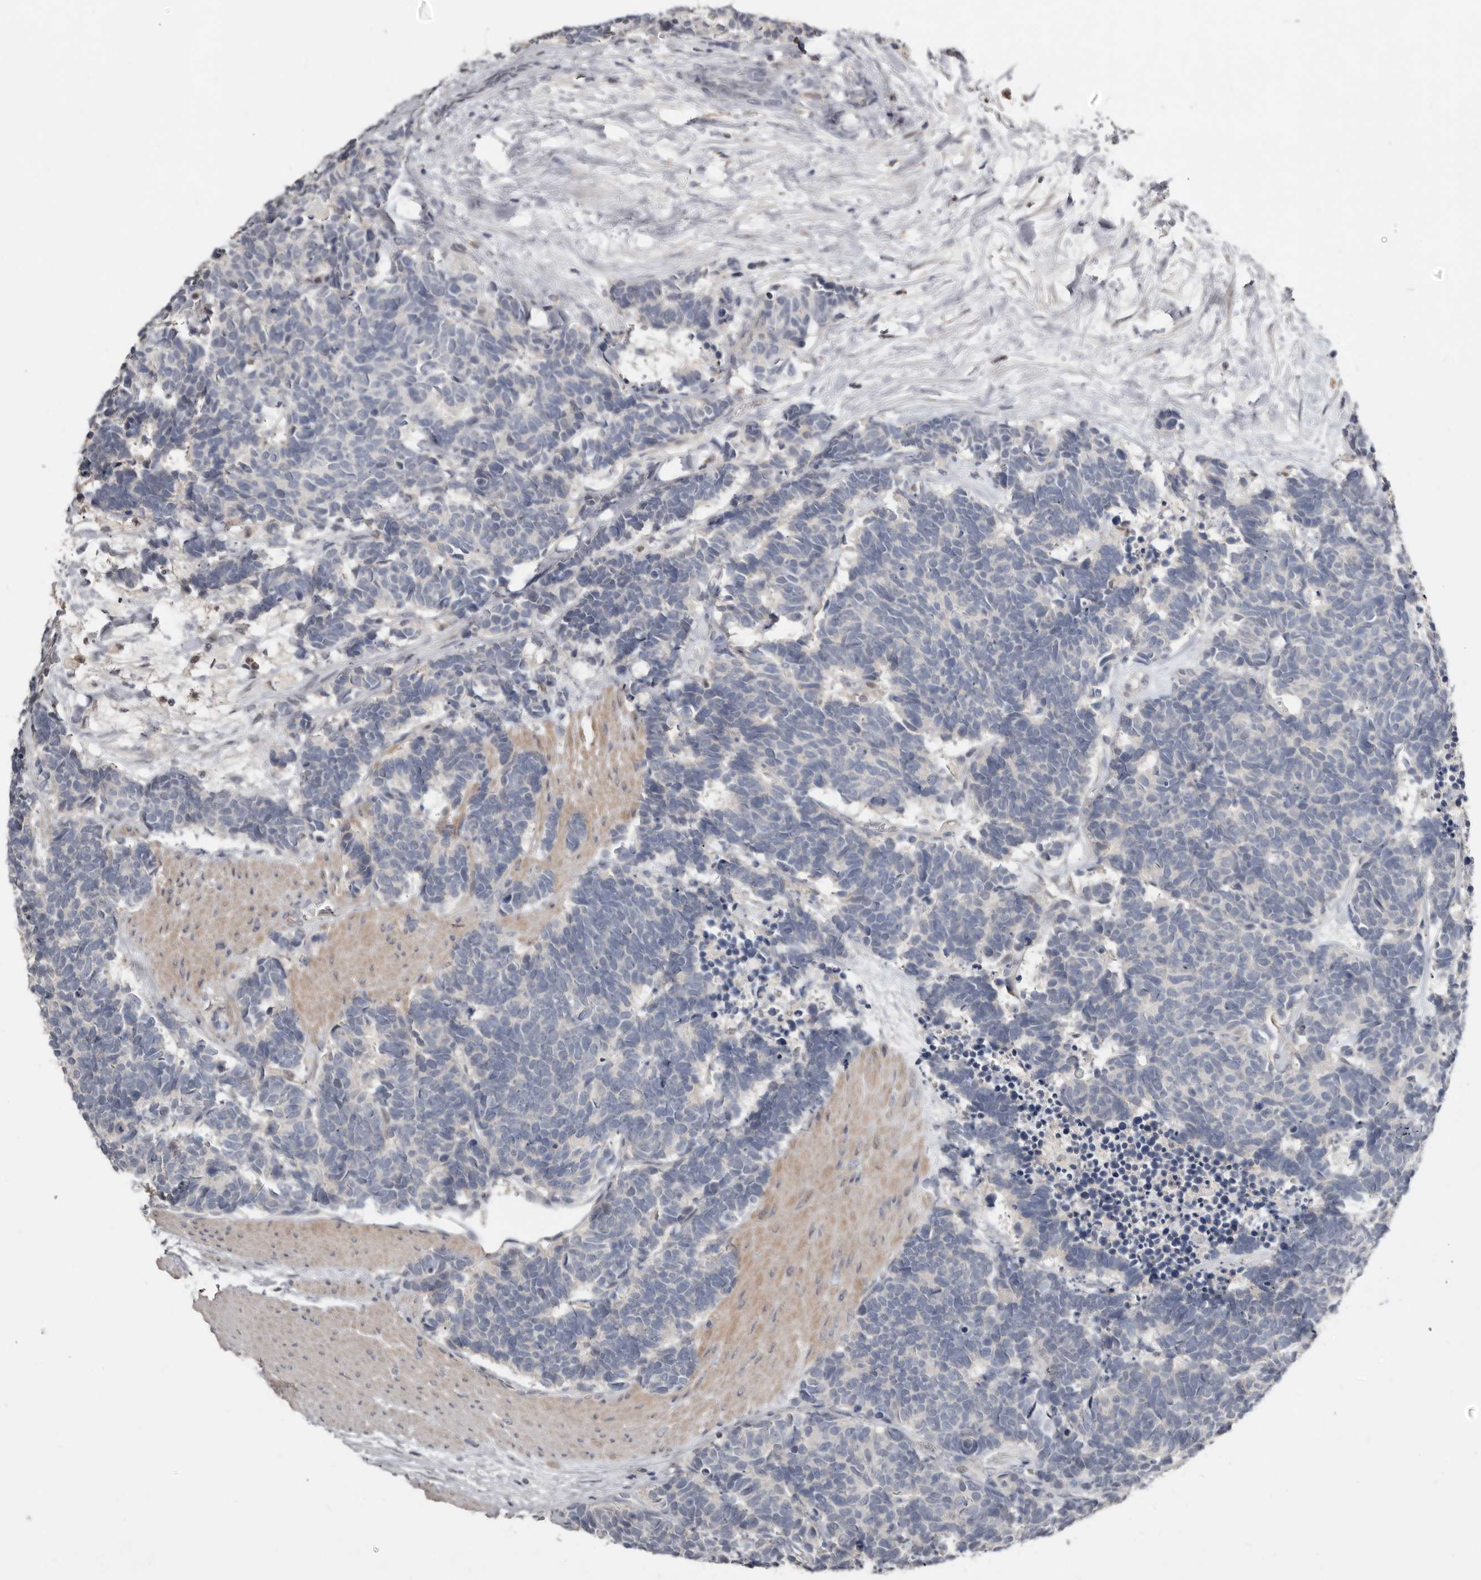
{"staining": {"intensity": "negative", "quantity": "none", "location": "none"}, "tissue": "carcinoid", "cell_type": "Tumor cells", "image_type": "cancer", "snomed": [{"axis": "morphology", "description": "Carcinoma, NOS"}, {"axis": "morphology", "description": "Carcinoid, malignant, NOS"}, {"axis": "topography", "description": "Urinary bladder"}], "caption": "Immunohistochemistry of carcinoid (malignant) reveals no positivity in tumor cells. (DAB immunohistochemistry (IHC) visualized using brightfield microscopy, high magnification).", "gene": "RBKS", "patient": {"sex": "male", "age": 57}}